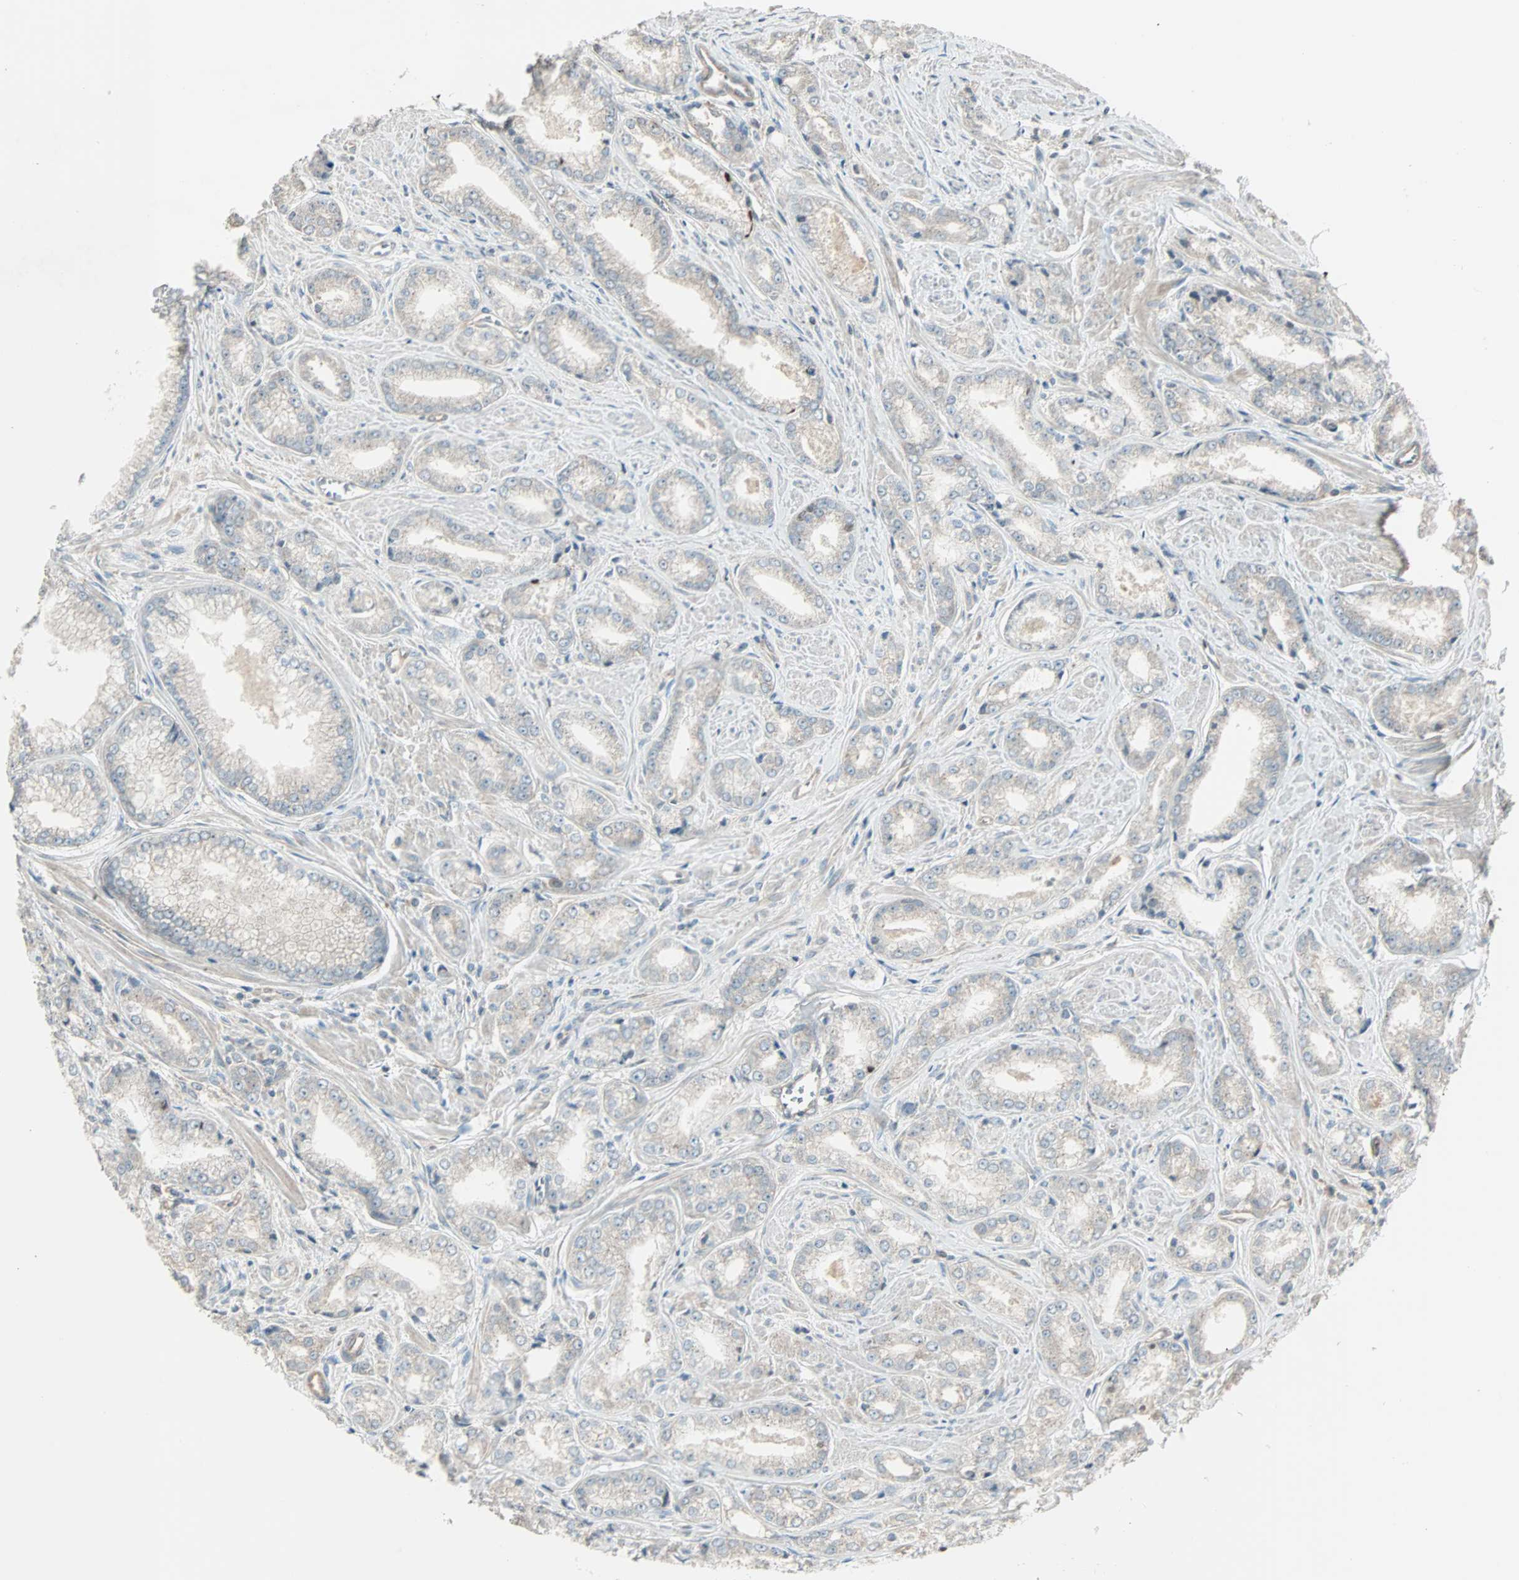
{"staining": {"intensity": "weak", "quantity": ">75%", "location": "cytoplasmic/membranous"}, "tissue": "prostate cancer", "cell_type": "Tumor cells", "image_type": "cancer", "snomed": [{"axis": "morphology", "description": "Adenocarcinoma, Low grade"}, {"axis": "topography", "description": "Prostate"}], "caption": "Human prostate adenocarcinoma (low-grade) stained with a brown dye displays weak cytoplasmic/membranous positive staining in approximately >75% of tumor cells.", "gene": "MAP3K21", "patient": {"sex": "male", "age": 64}}